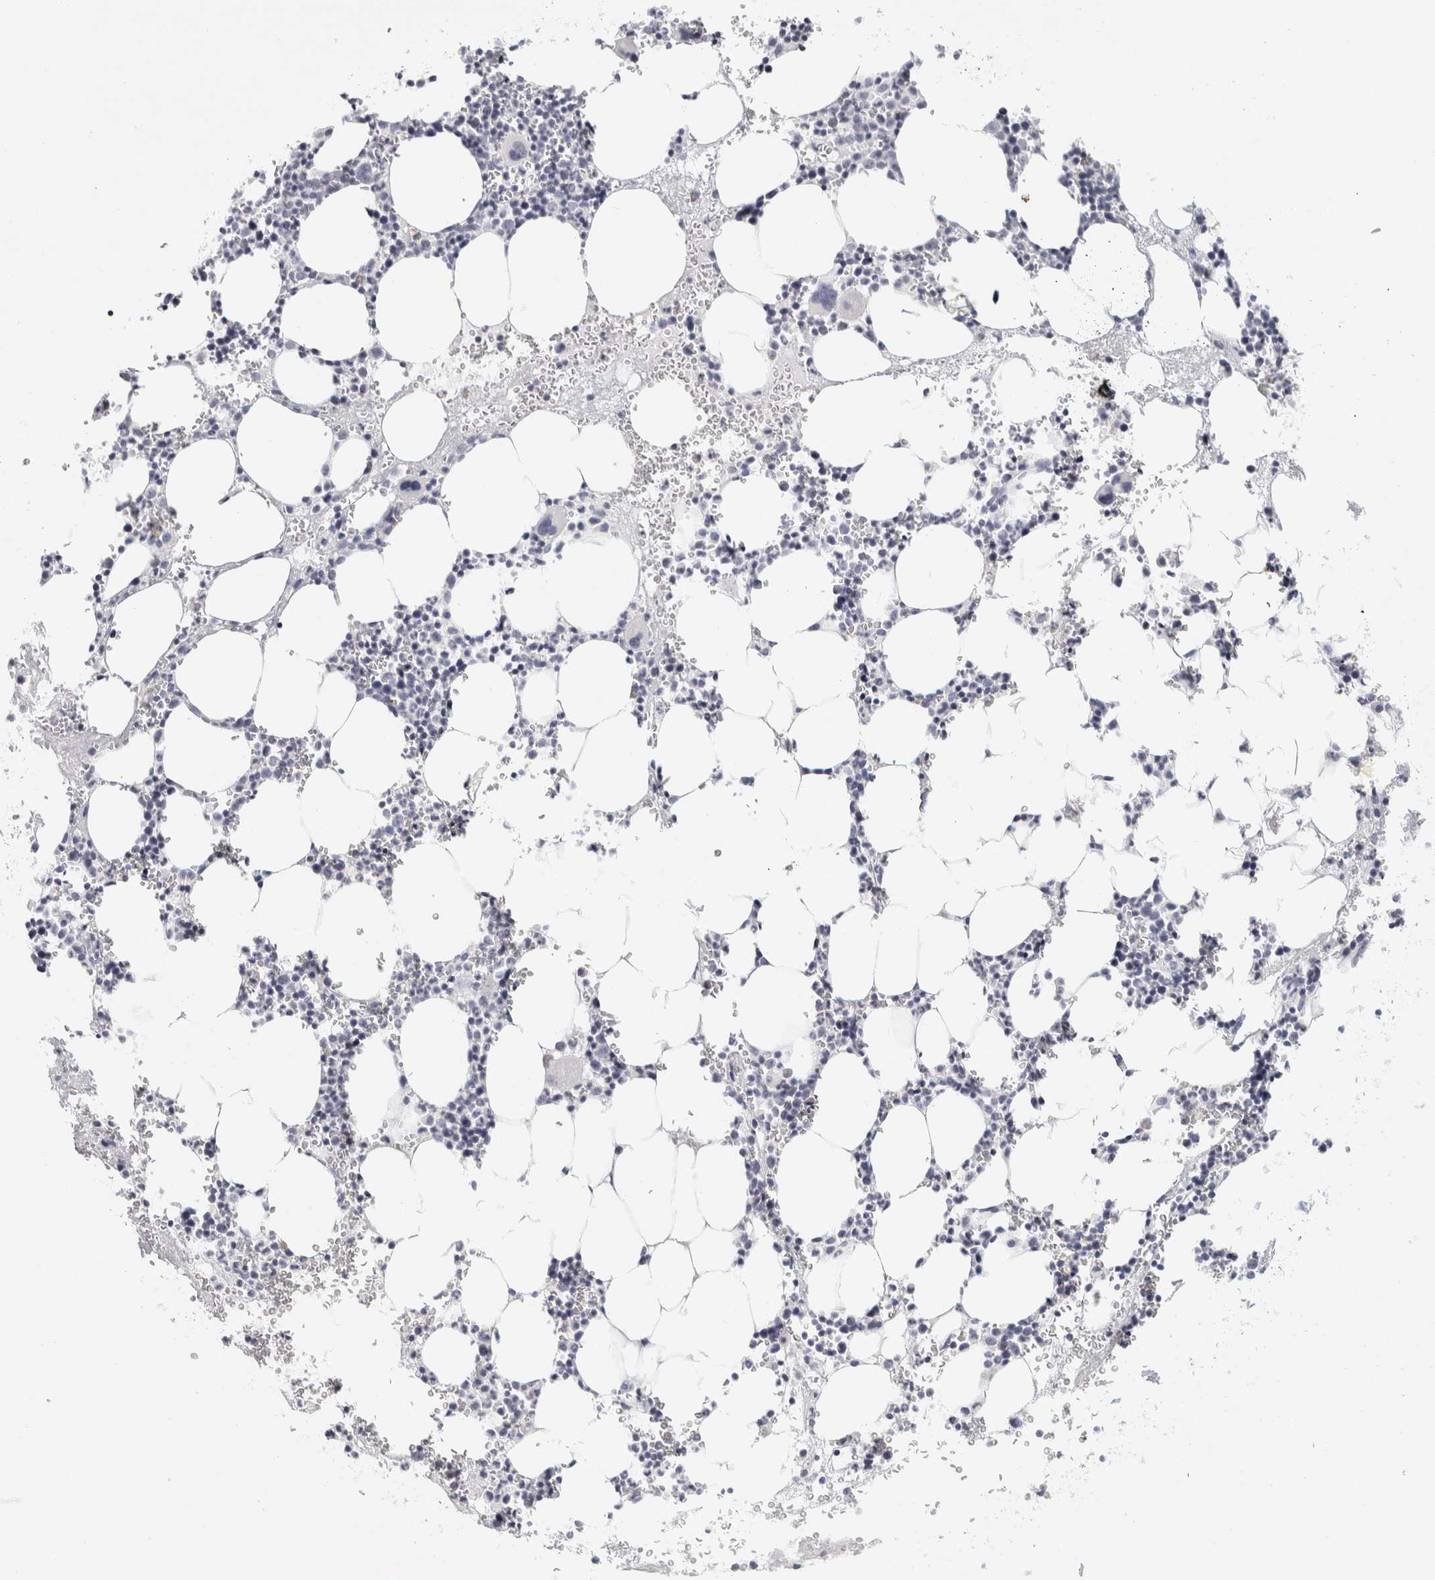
{"staining": {"intensity": "negative", "quantity": "none", "location": "none"}, "tissue": "bone marrow", "cell_type": "Hematopoietic cells", "image_type": "normal", "snomed": [{"axis": "morphology", "description": "Normal tissue, NOS"}, {"axis": "morphology", "description": "Inflammation, NOS"}, {"axis": "topography", "description": "Bone marrow"}], "caption": "DAB (3,3'-diaminobenzidine) immunohistochemical staining of benign human bone marrow reveals no significant staining in hematopoietic cells.", "gene": "RPH3AL", "patient": {"sex": "female", "age": 67}}